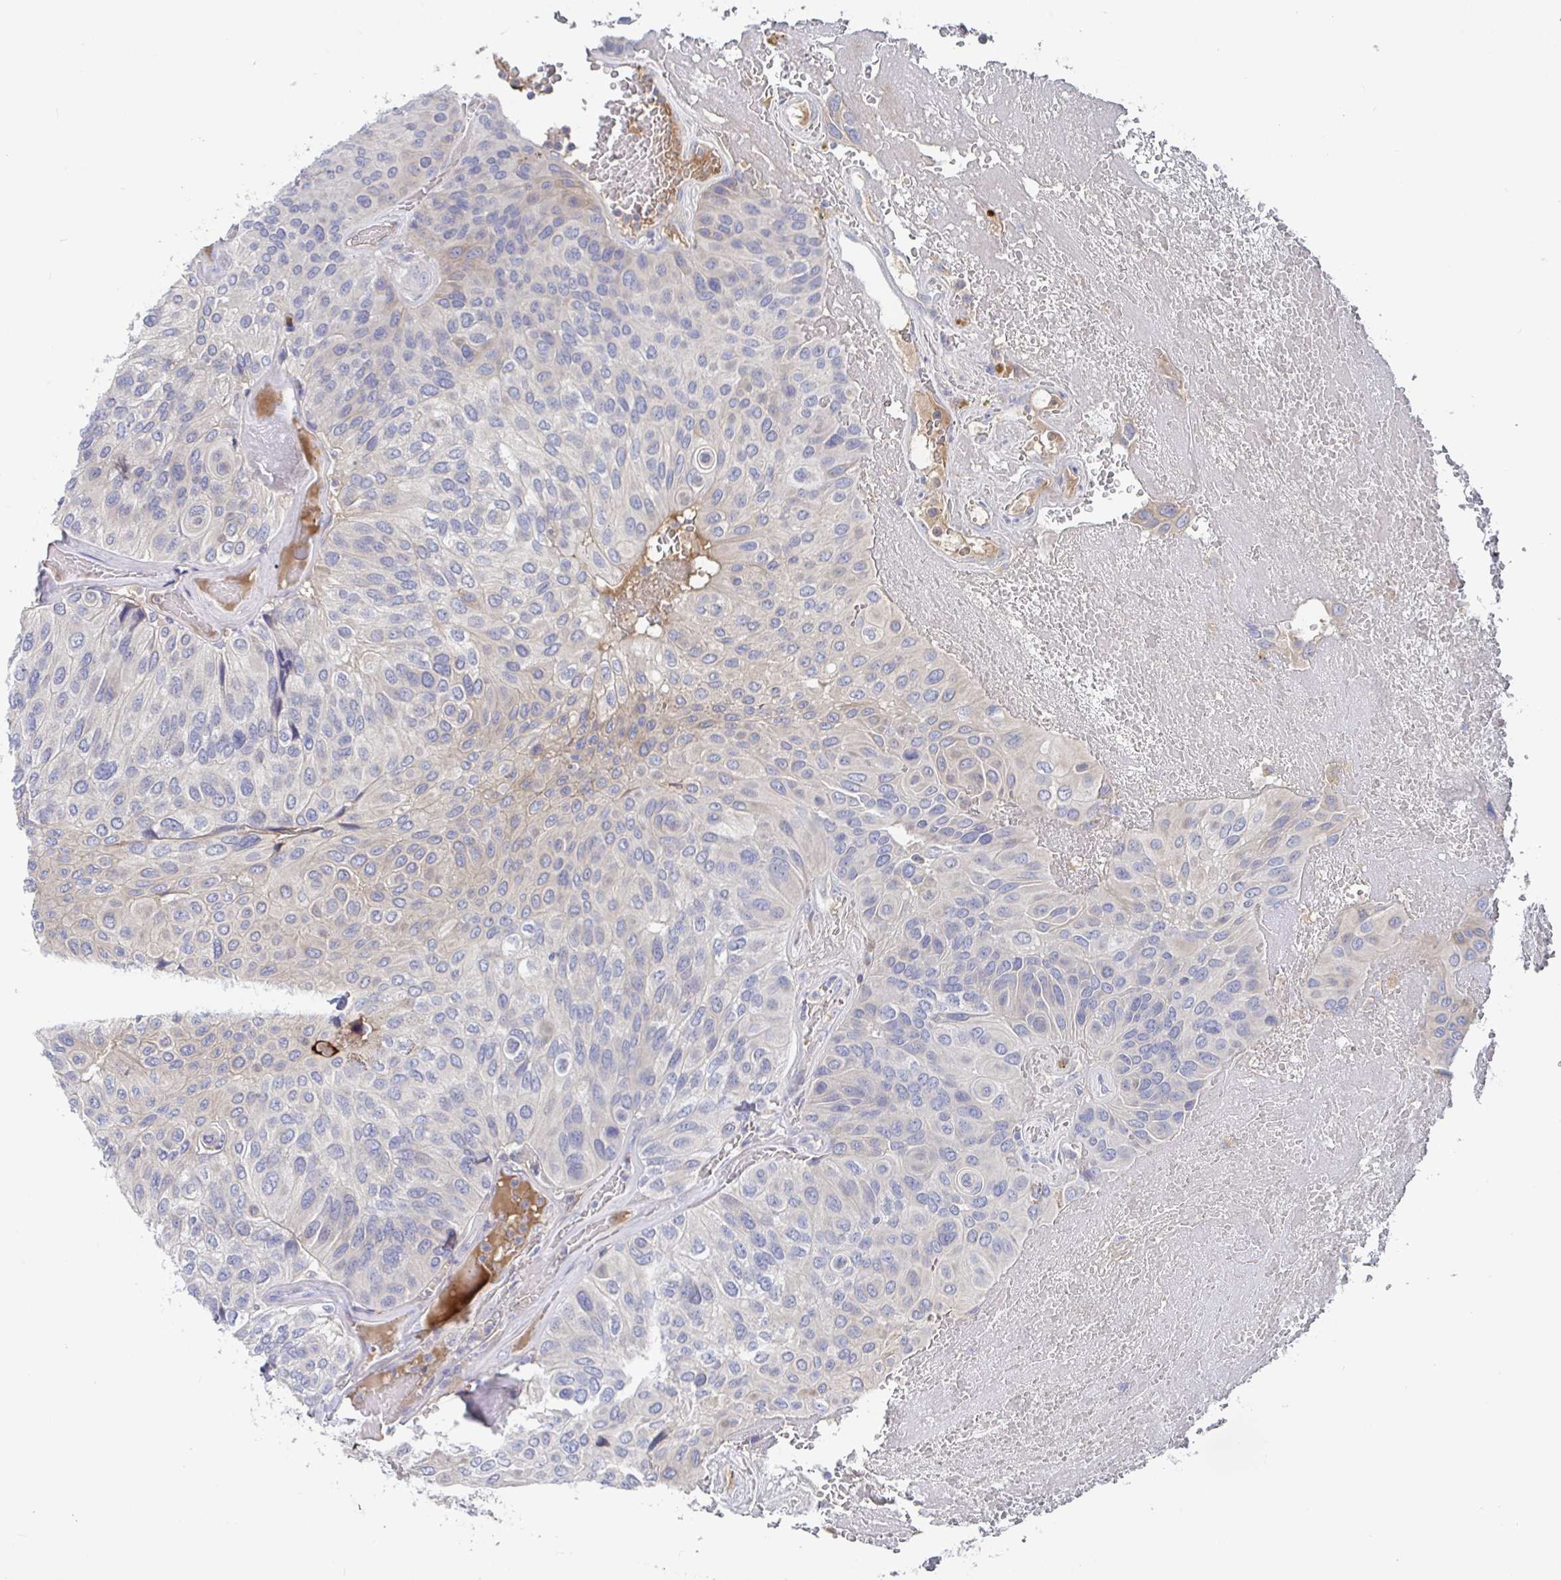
{"staining": {"intensity": "negative", "quantity": "none", "location": "none"}, "tissue": "urothelial cancer", "cell_type": "Tumor cells", "image_type": "cancer", "snomed": [{"axis": "morphology", "description": "Urothelial carcinoma, High grade"}, {"axis": "topography", "description": "Urinary bladder"}], "caption": "An immunohistochemistry (IHC) micrograph of urothelial carcinoma (high-grade) is shown. There is no staining in tumor cells of urothelial carcinoma (high-grade).", "gene": "GPR148", "patient": {"sex": "male", "age": 66}}